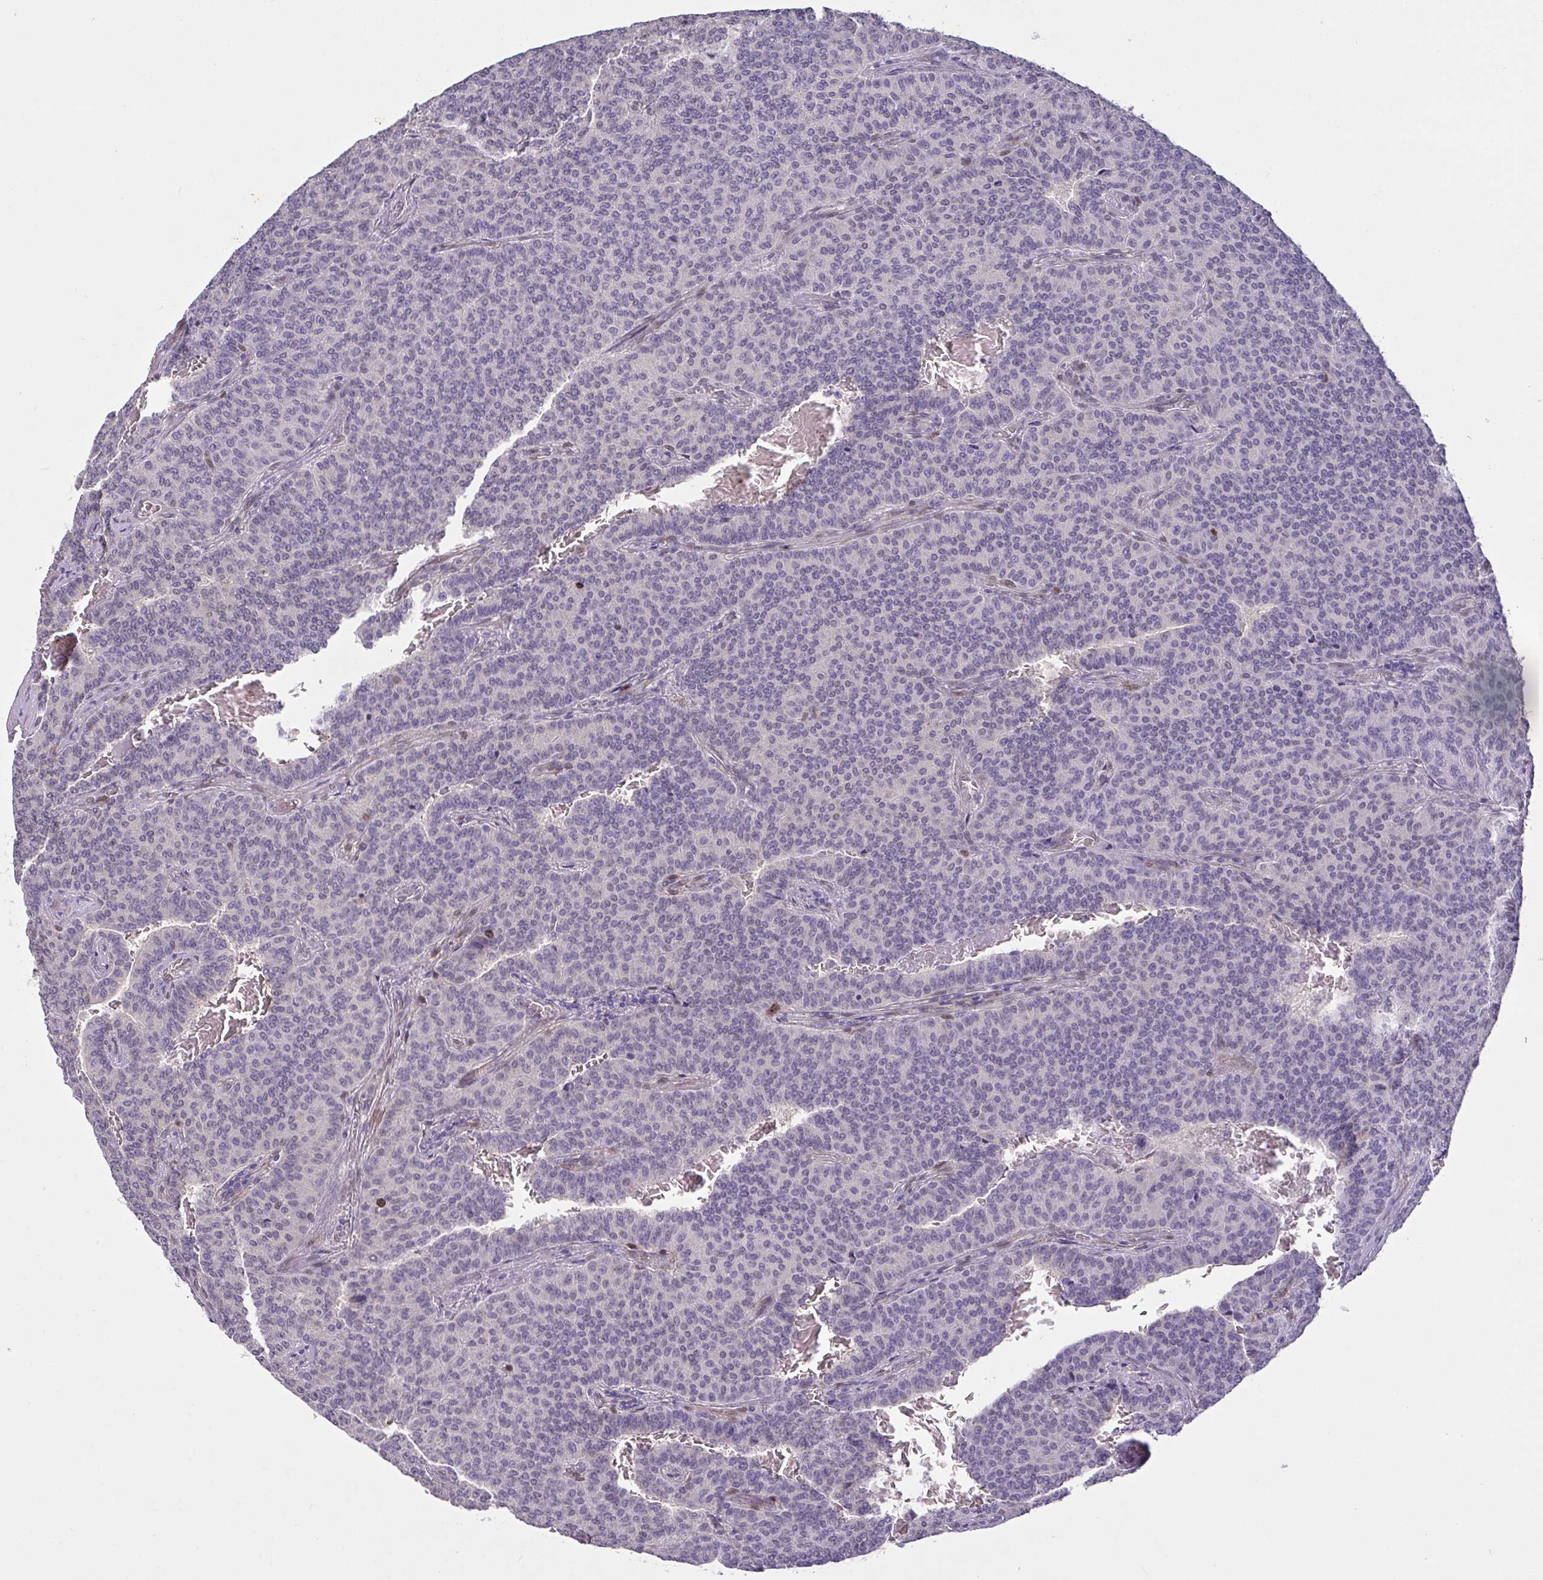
{"staining": {"intensity": "negative", "quantity": "none", "location": "none"}, "tissue": "carcinoid", "cell_type": "Tumor cells", "image_type": "cancer", "snomed": [{"axis": "morphology", "description": "Carcinoid, malignant, NOS"}, {"axis": "topography", "description": "Lung"}], "caption": "Human carcinoid stained for a protein using IHC reveals no positivity in tumor cells.", "gene": "SETD7", "patient": {"sex": "male", "age": 61}}